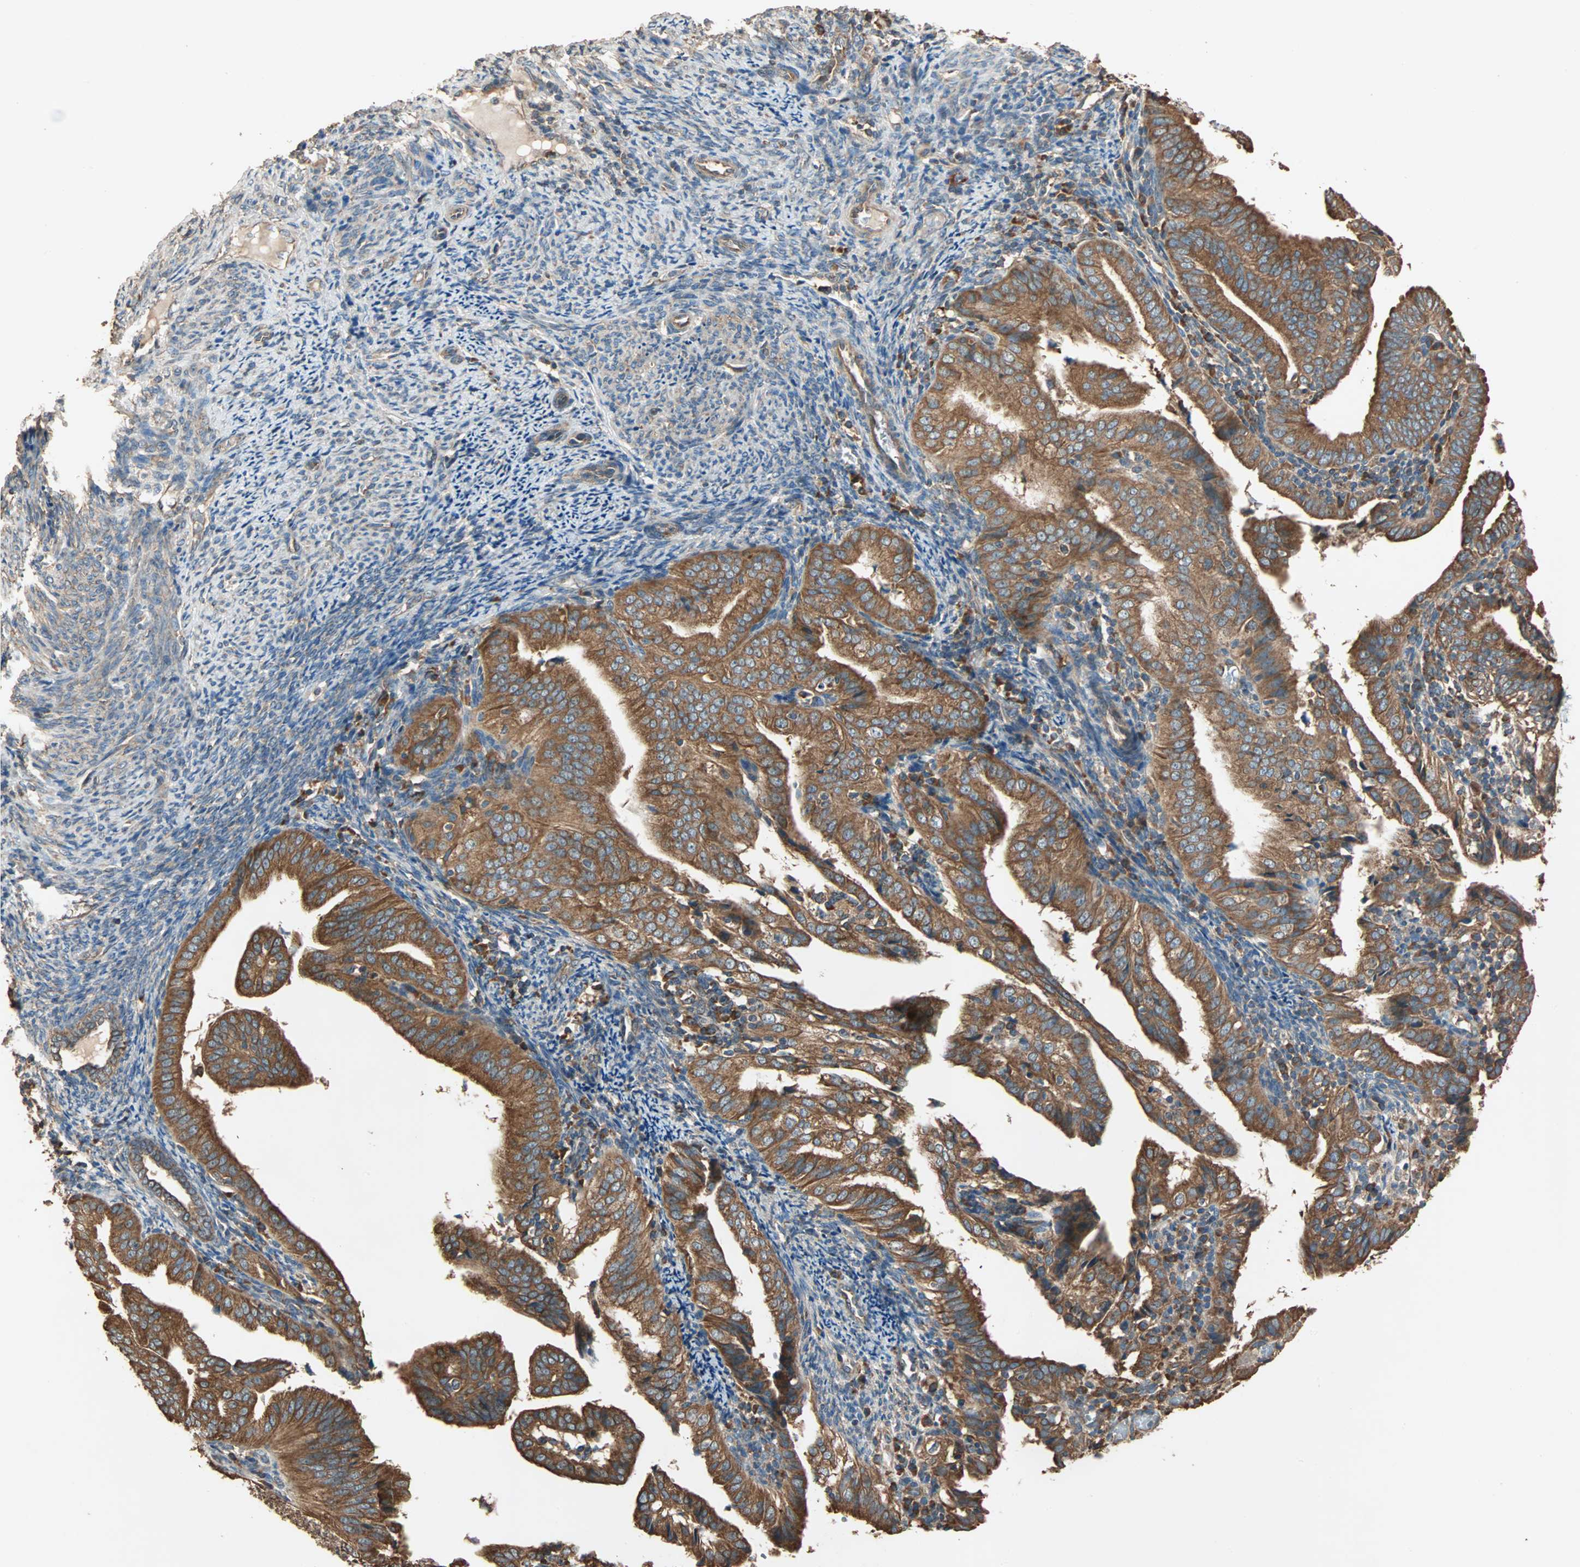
{"staining": {"intensity": "strong", "quantity": ">75%", "location": "cytoplasmic/membranous"}, "tissue": "endometrial cancer", "cell_type": "Tumor cells", "image_type": "cancer", "snomed": [{"axis": "morphology", "description": "Adenocarcinoma, NOS"}, {"axis": "topography", "description": "Endometrium"}], "caption": "Strong cytoplasmic/membranous positivity is identified in about >75% of tumor cells in endometrial adenocarcinoma. Using DAB (3,3'-diaminobenzidine) (brown) and hematoxylin (blue) stains, captured at high magnification using brightfield microscopy.", "gene": "EIF4G2", "patient": {"sex": "female", "age": 58}}